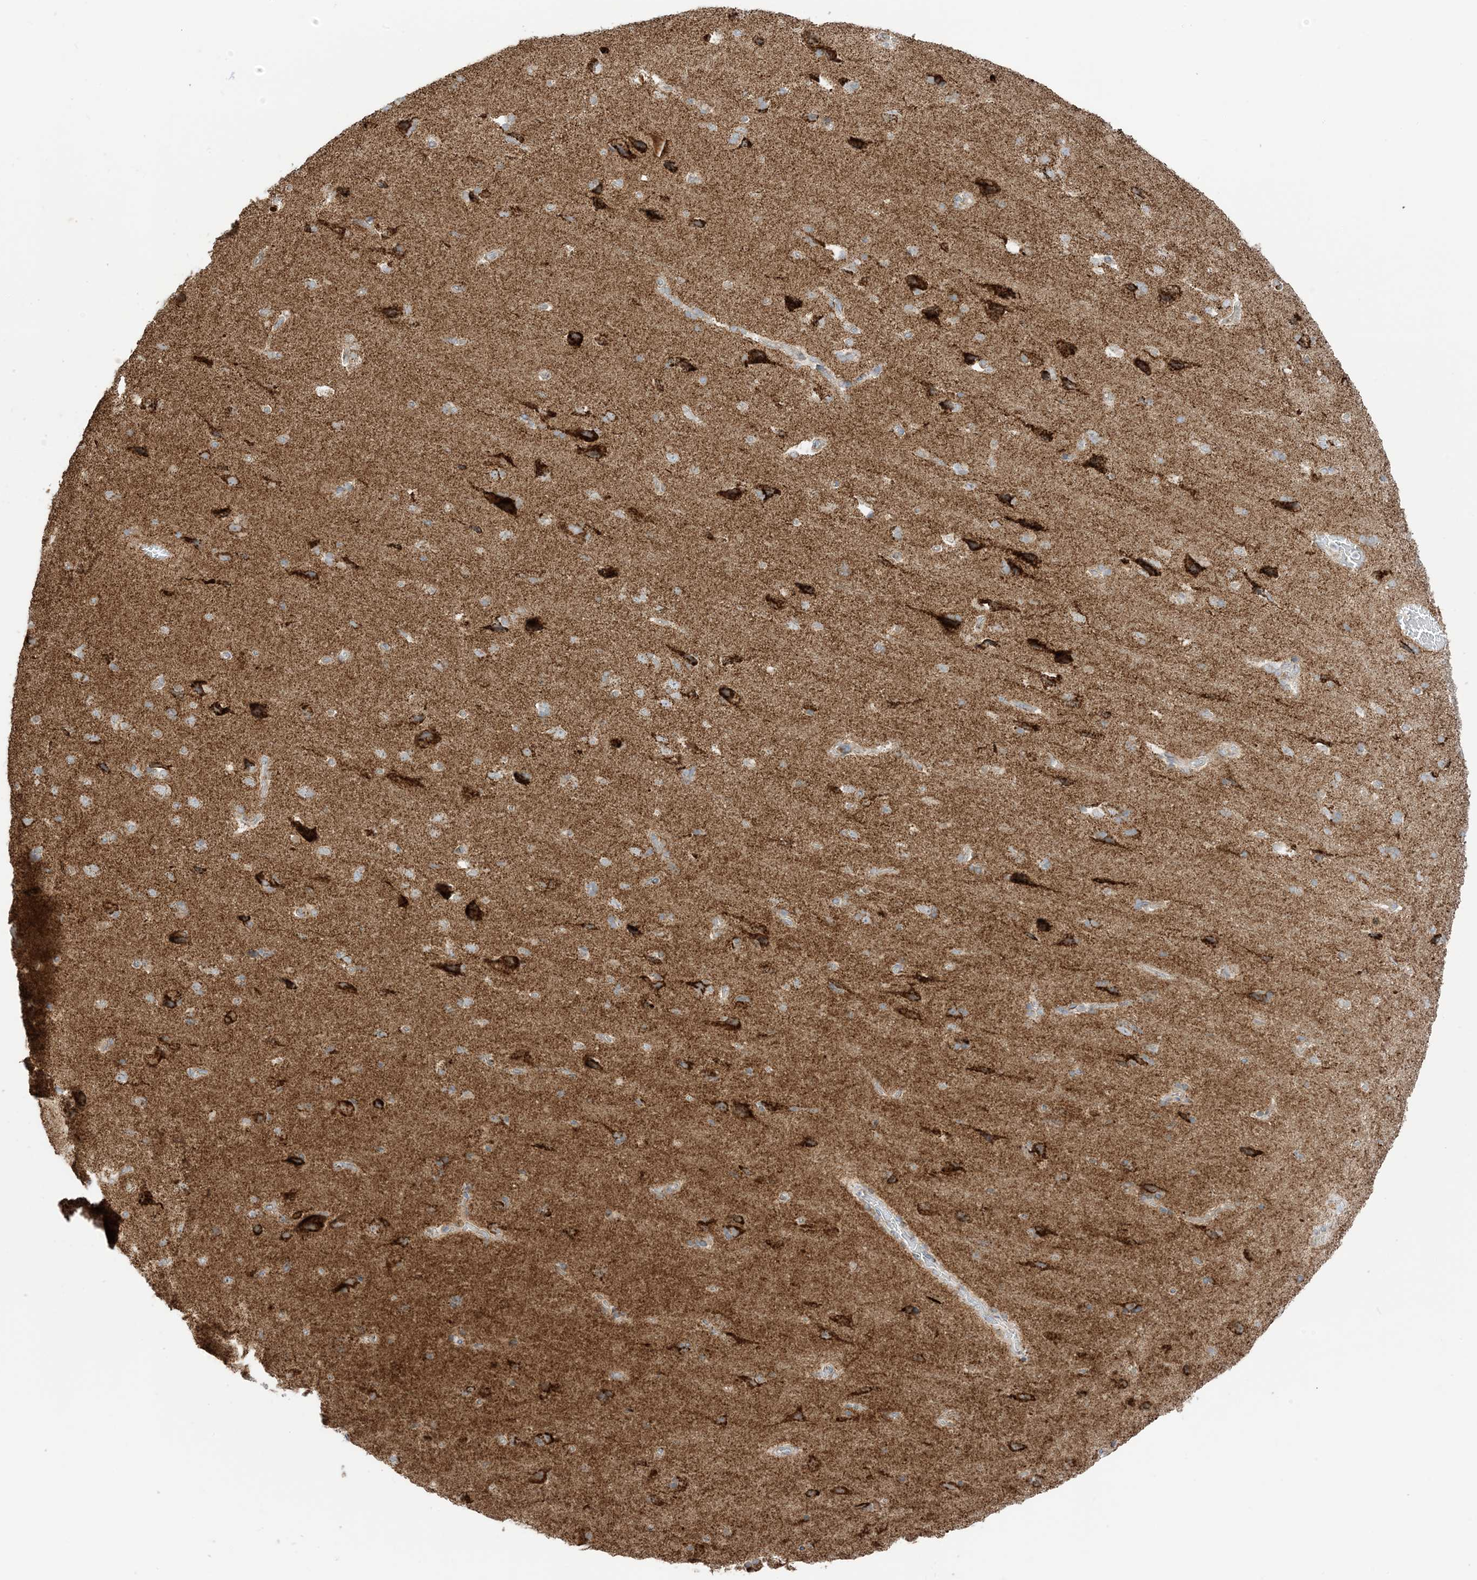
{"staining": {"intensity": "negative", "quantity": "none", "location": "none"}, "tissue": "cerebral cortex", "cell_type": "Endothelial cells", "image_type": "normal", "snomed": [{"axis": "morphology", "description": "Normal tissue, NOS"}, {"axis": "topography", "description": "Cerebral cortex"}], "caption": "Immunohistochemical staining of unremarkable human cerebral cortex displays no significant positivity in endothelial cells.", "gene": "SLC25A12", "patient": {"sex": "male", "age": 62}}